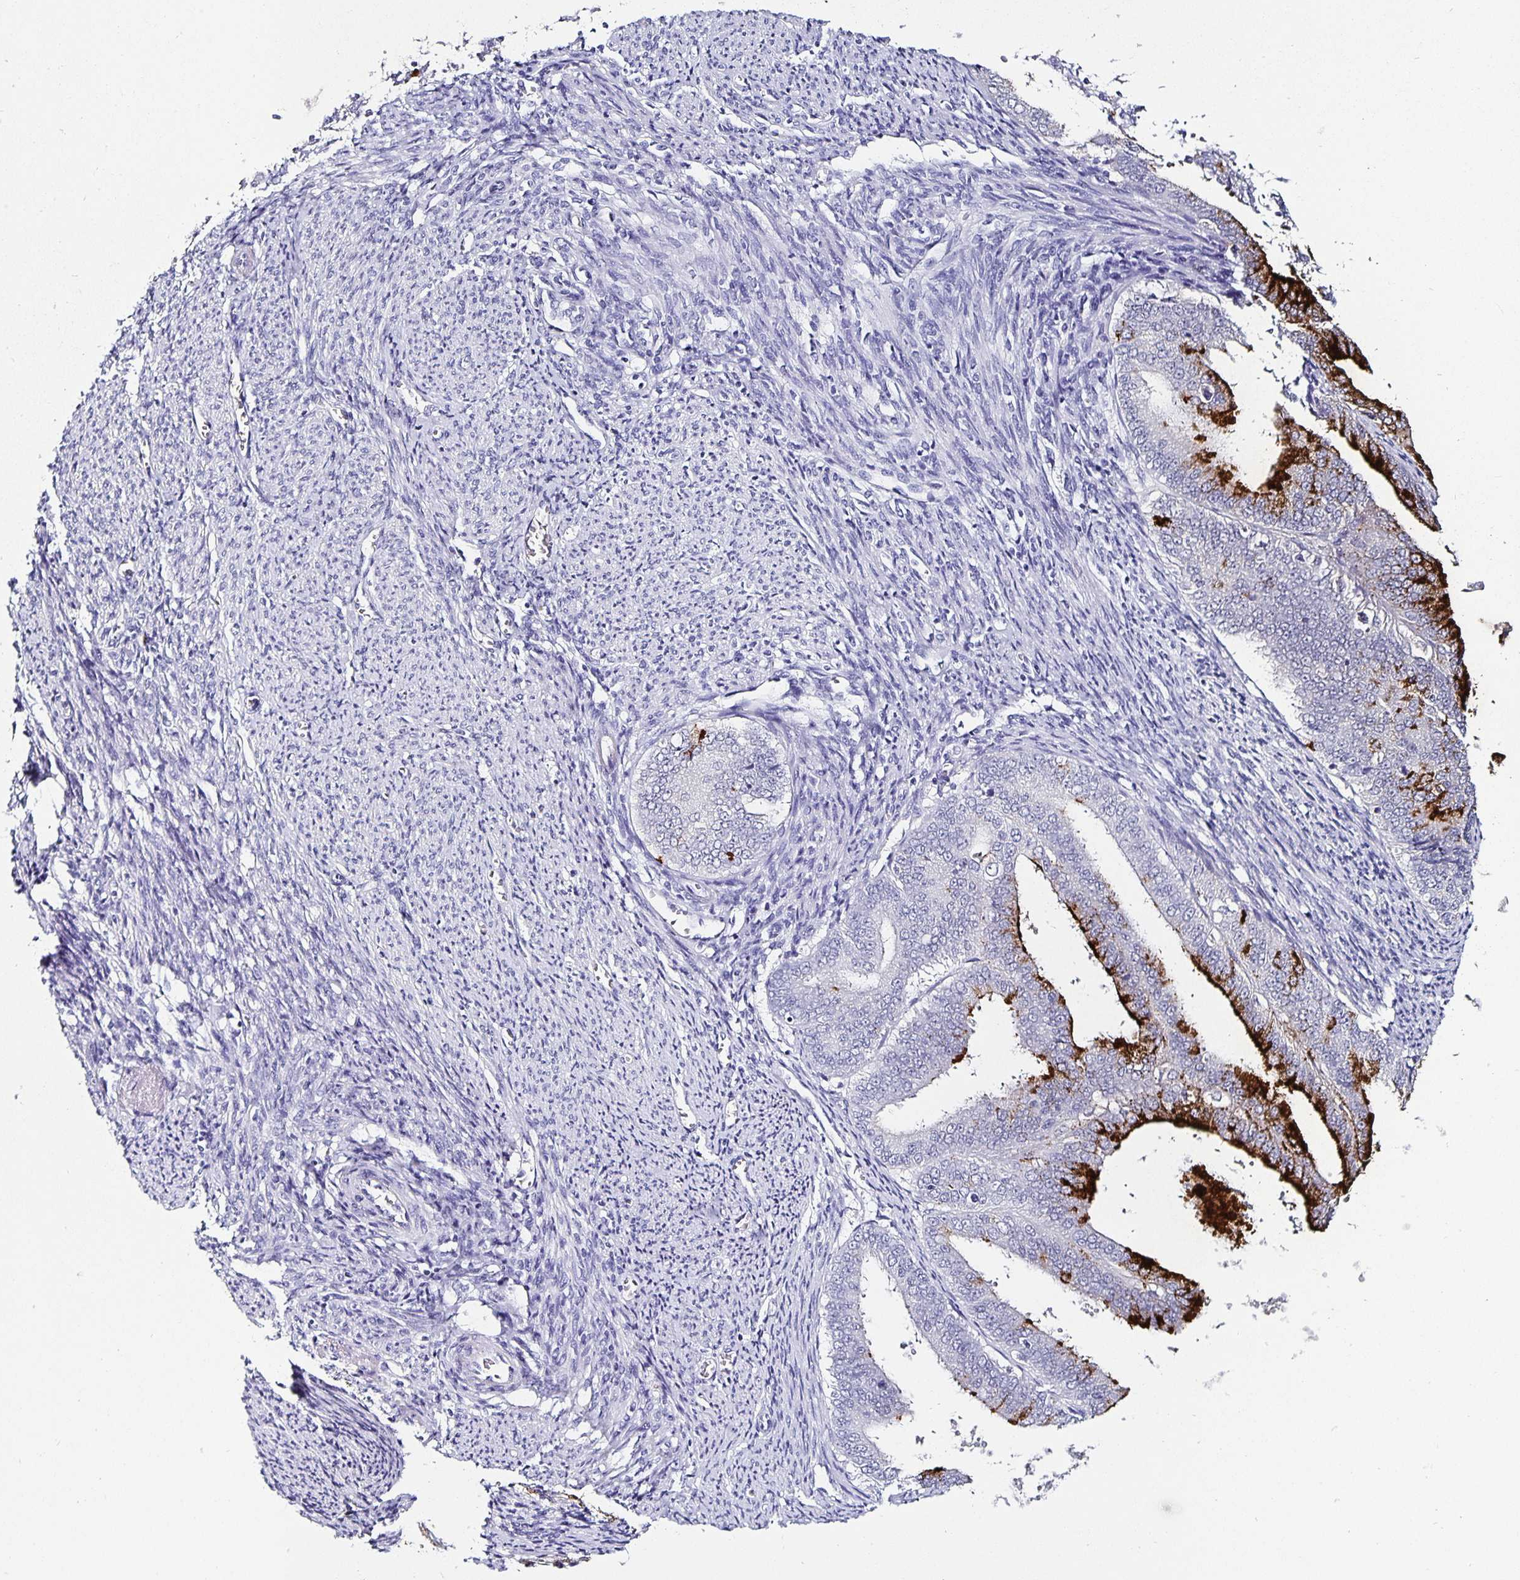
{"staining": {"intensity": "strong", "quantity": "25%-75%", "location": "cytoplasmic/membranous"}, "tissue": "endometrial cancer", "cell_type": "Tumor cells", "image_type": "cancer", "snomed": [{"axis": "morphology", "description": "Adenocarcinoma, NOS"}, {"axis": "topography", "description": "Endometrium"}], "caption": "Immunohistochemical staining of human endometrial adenocarcinoma shows high levels of strong cytoplasmic/membranous protein positivity in about 25%-75% of tumor cells.", "gene": "CHGA", "patient": {"sex": "female", "age": 63}}